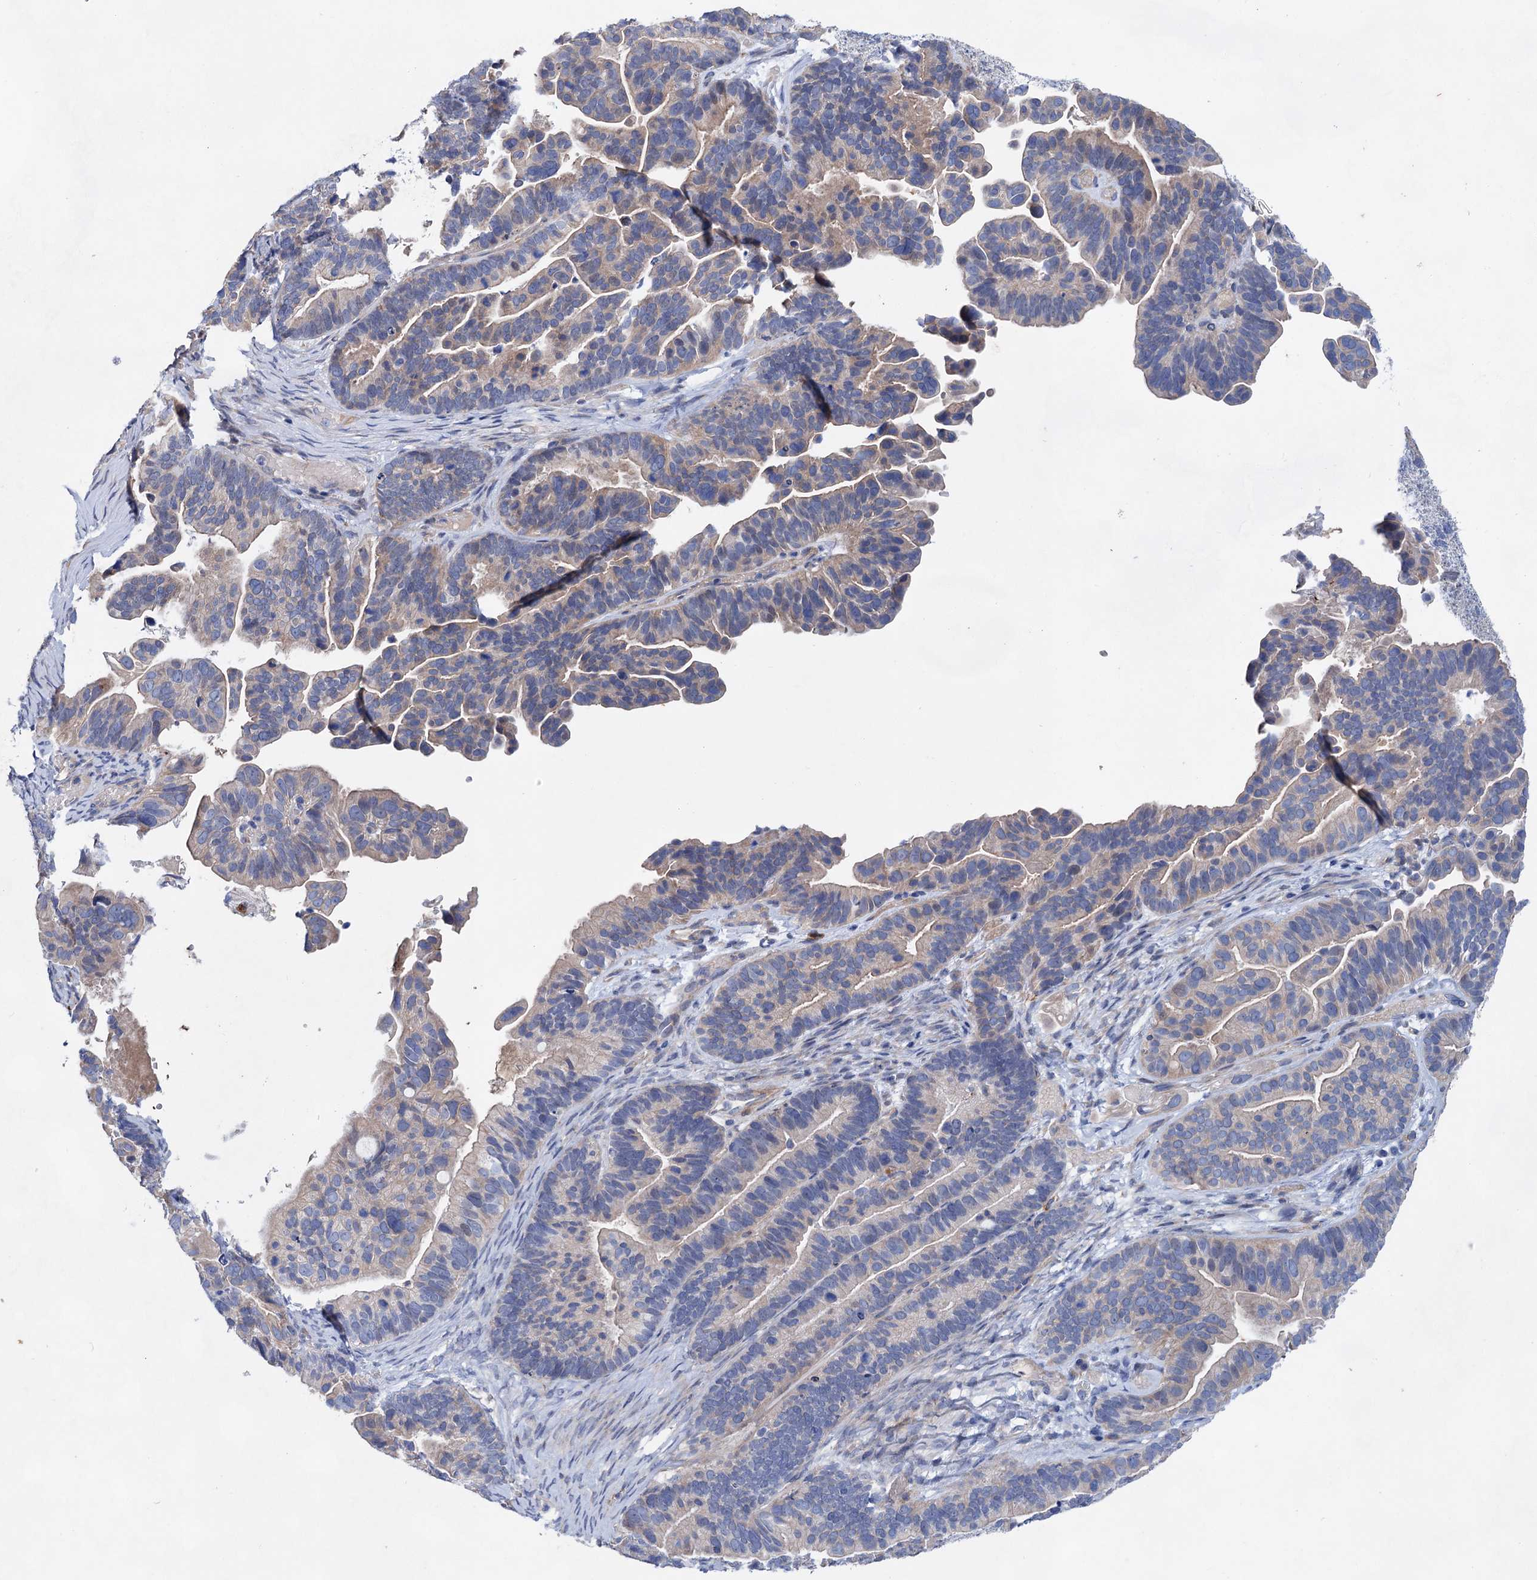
{"staining": {"intensity": "weak", "quantity": "<25%", "location": "cytoplasmic/membranous"}, "tissue": "ovarian cancer", "cell_type": "Tumor cells", "image_type": "cancer", "snomed": [{"axis": "morphology", "description": "Cystadenocarcinoma, serous, NOS"}, {"axis": "topography", "description": "Ovary"}], "caption": "A histopathology image of ovarian cancer (serous cystadenocarcinoma) stained for a protein displays no brown staining in tumor cells.", "gene": "GPR155", "patient": {"sex": "female", "age": 56}}